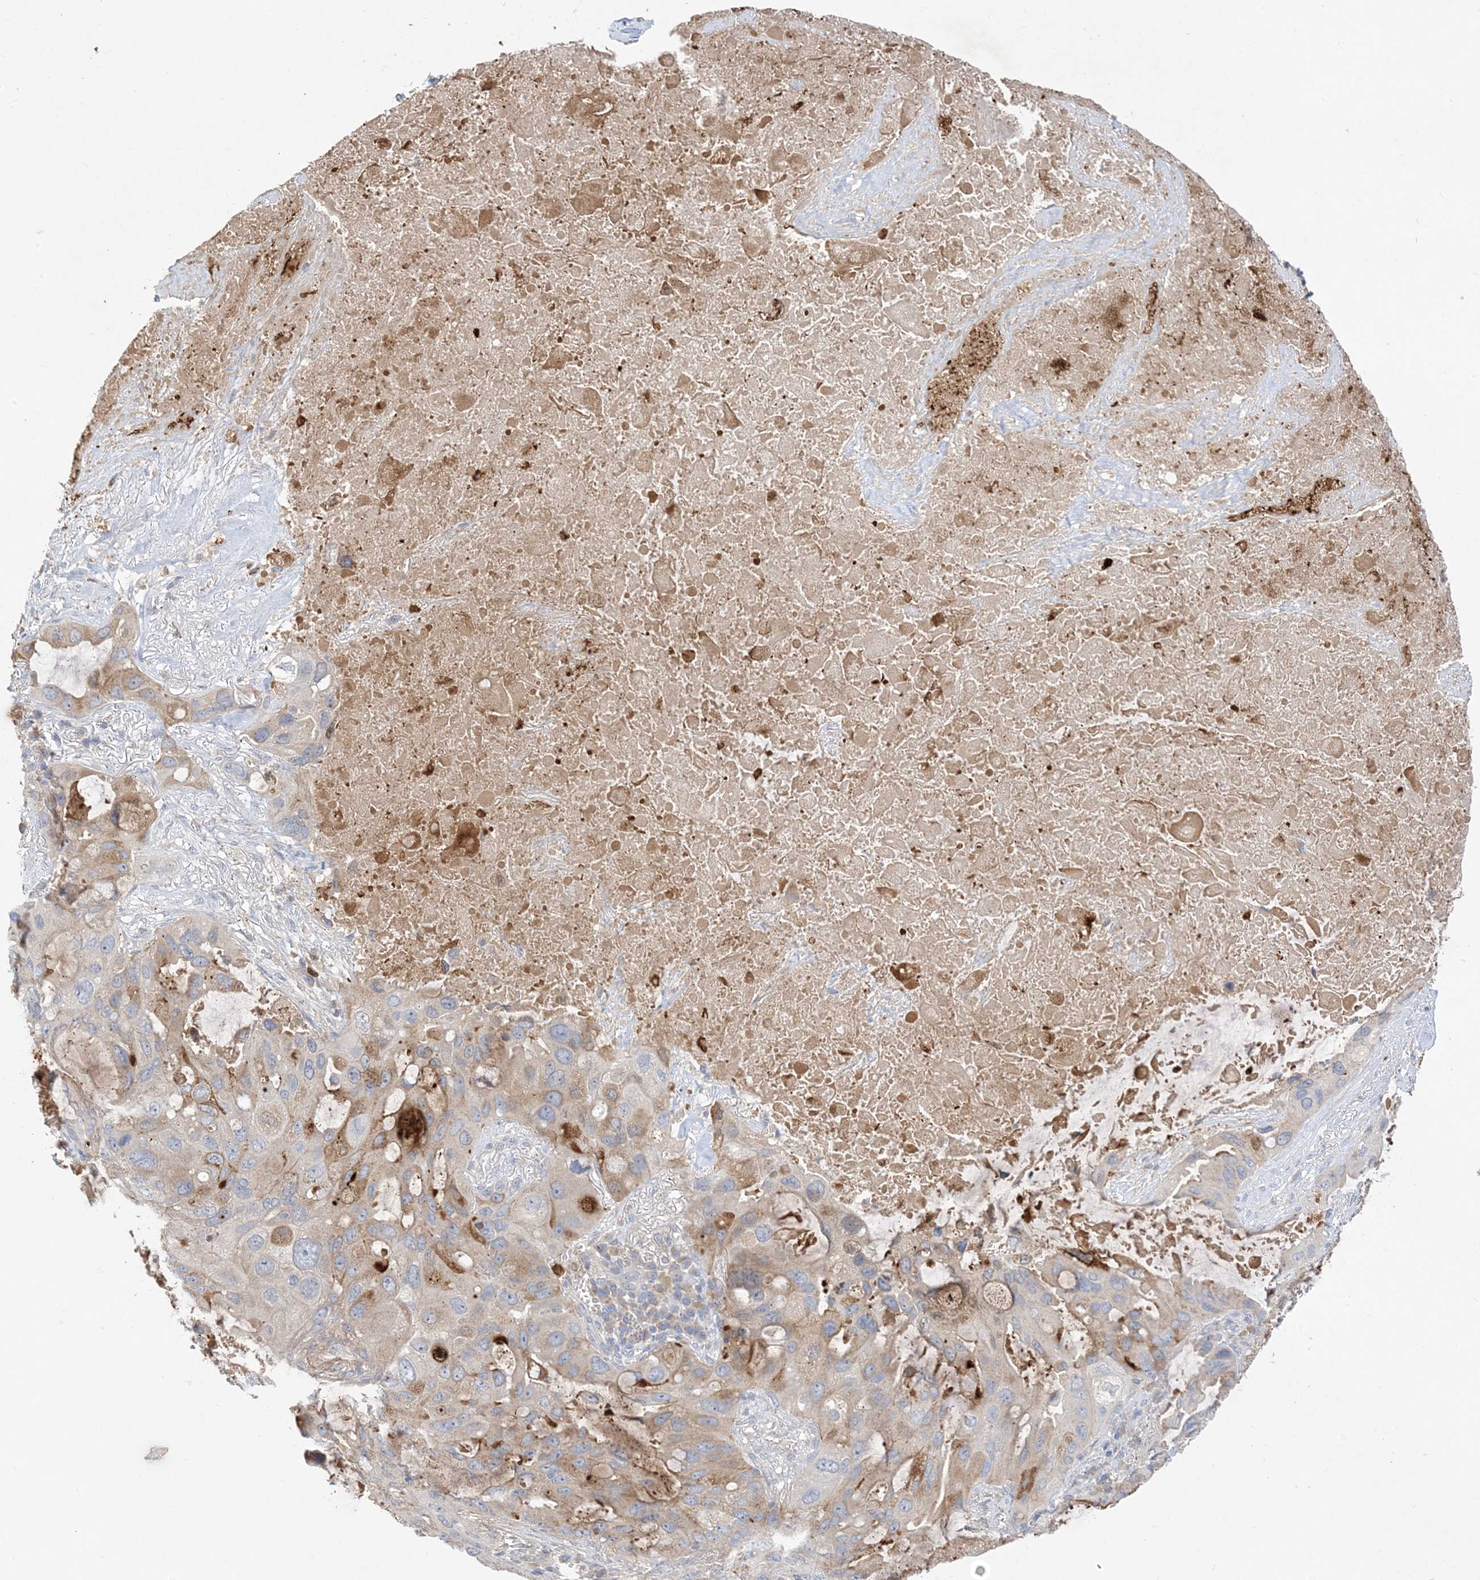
{"staining": {"intensity": "weak", "quantity": "<25%", "location": "cytoplasmic/membranous"}, "tissue": "lung cancer", "cell_type": "Tumor cells", "image_type": "cancer", "snomed": [{"axis": "morphology", "description": "Squamous cell carcinoma, NOS"}, {"axis": "topography", "description": "Lung"}], "caption": "Protein analysis of lung cancer (squamous cell carcinoma) displays no significant positivity in tumor cells.", "gene": "DPP9", "patient": {"sex": "female", "age": 73}}